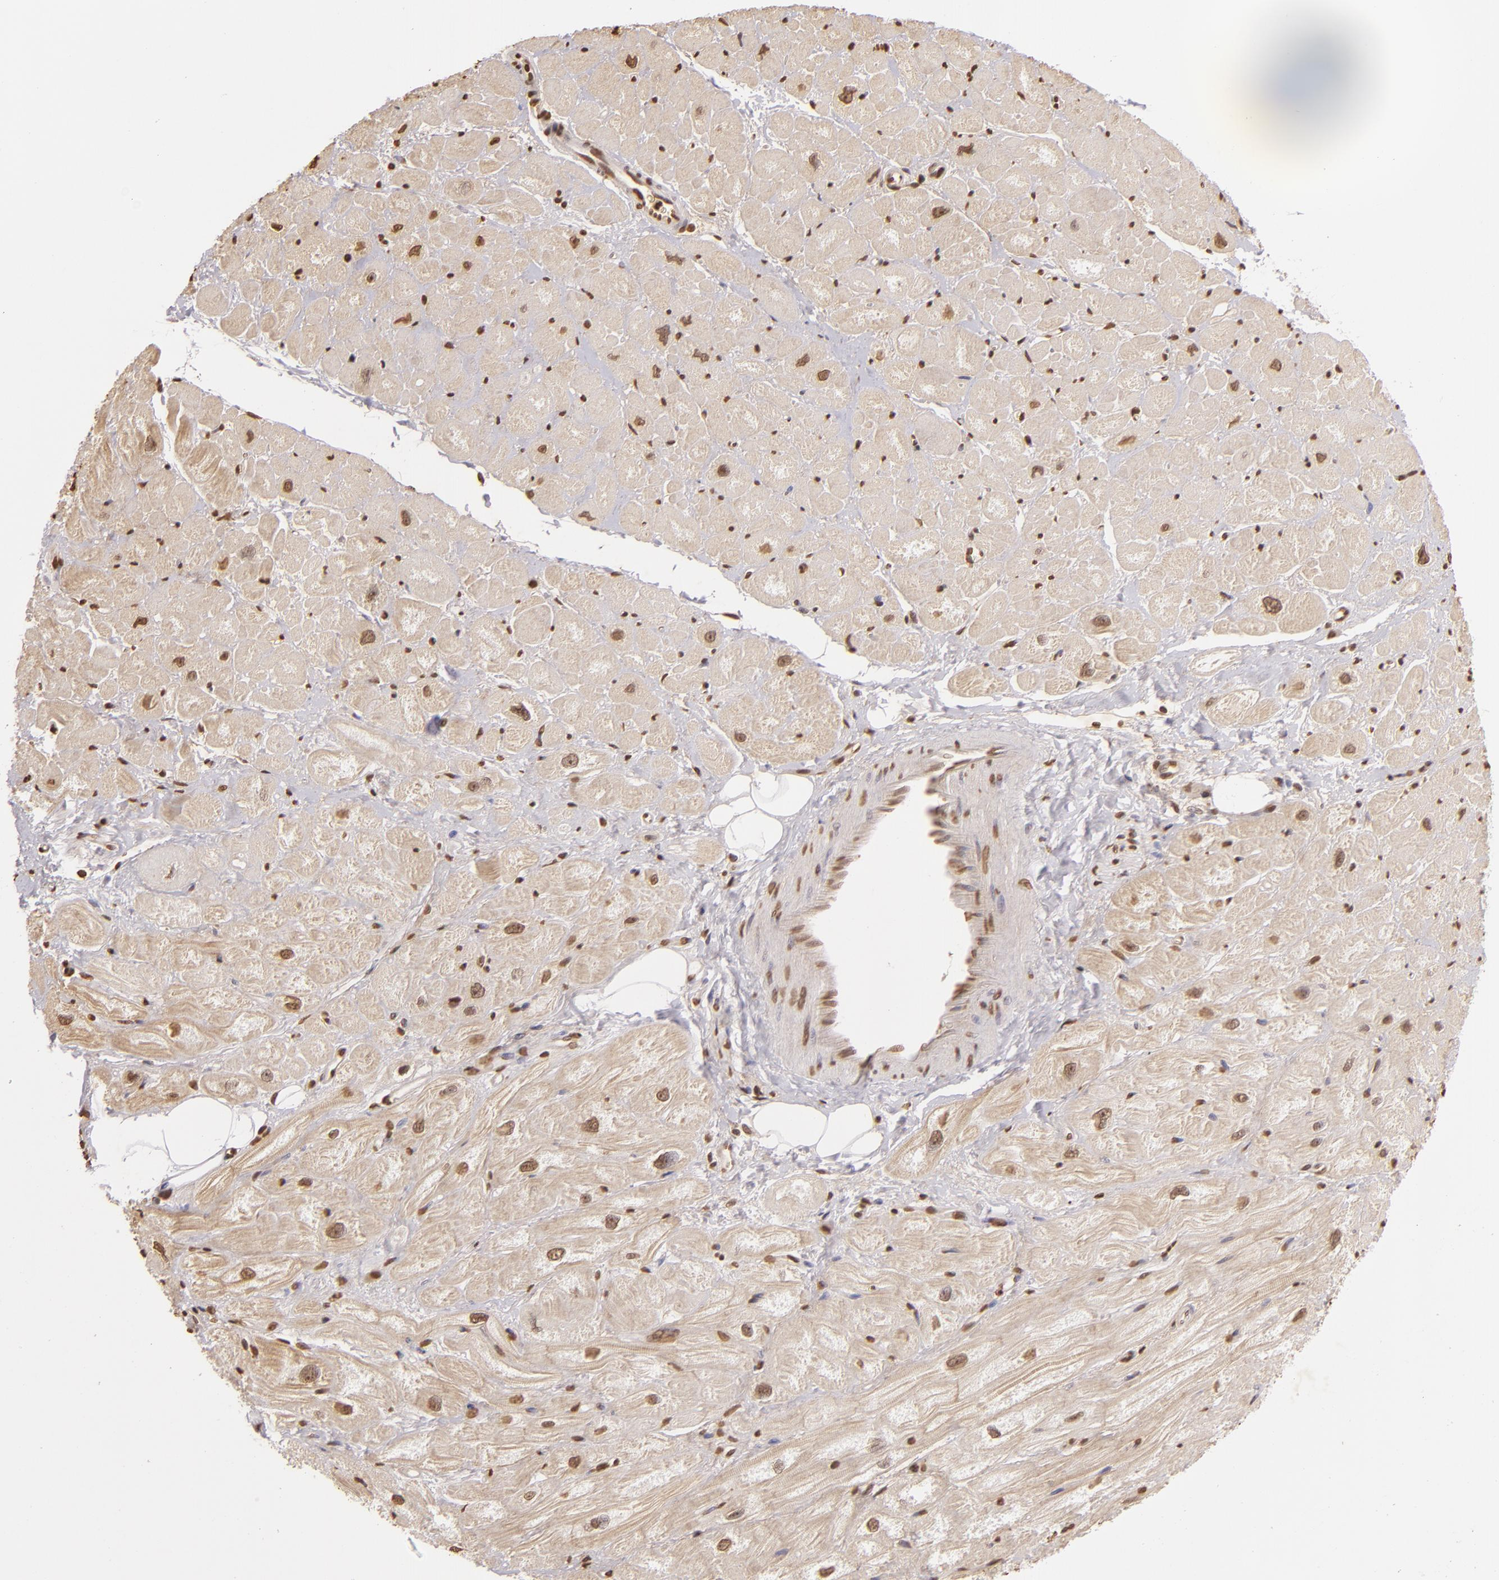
{"staining": {"intensity": "moderate", "quantity": ">75%", "location": "nuclear"}, "tissue": "heart muscle", "cell_type": "Cardiomyocytes", "image_type": "normal", "snomed": [{"axis": "morphology", "description": "Normal tissue, NOS"}, {"axis": "topography", "description": "Heart"}], "caption": "Moderate nuclear protein positivity is appreciated in about >75% of cardiomyocytes in heart muscle. The staining was performed using DAB (3,3'-diaminobenzidine) to visualize the protein expression in brown, while the nuclei were stained in blue with hematoxylin (Magnification: 20x).", "gene": "THRB", "patient": {"sex": "male", "age": 49}}